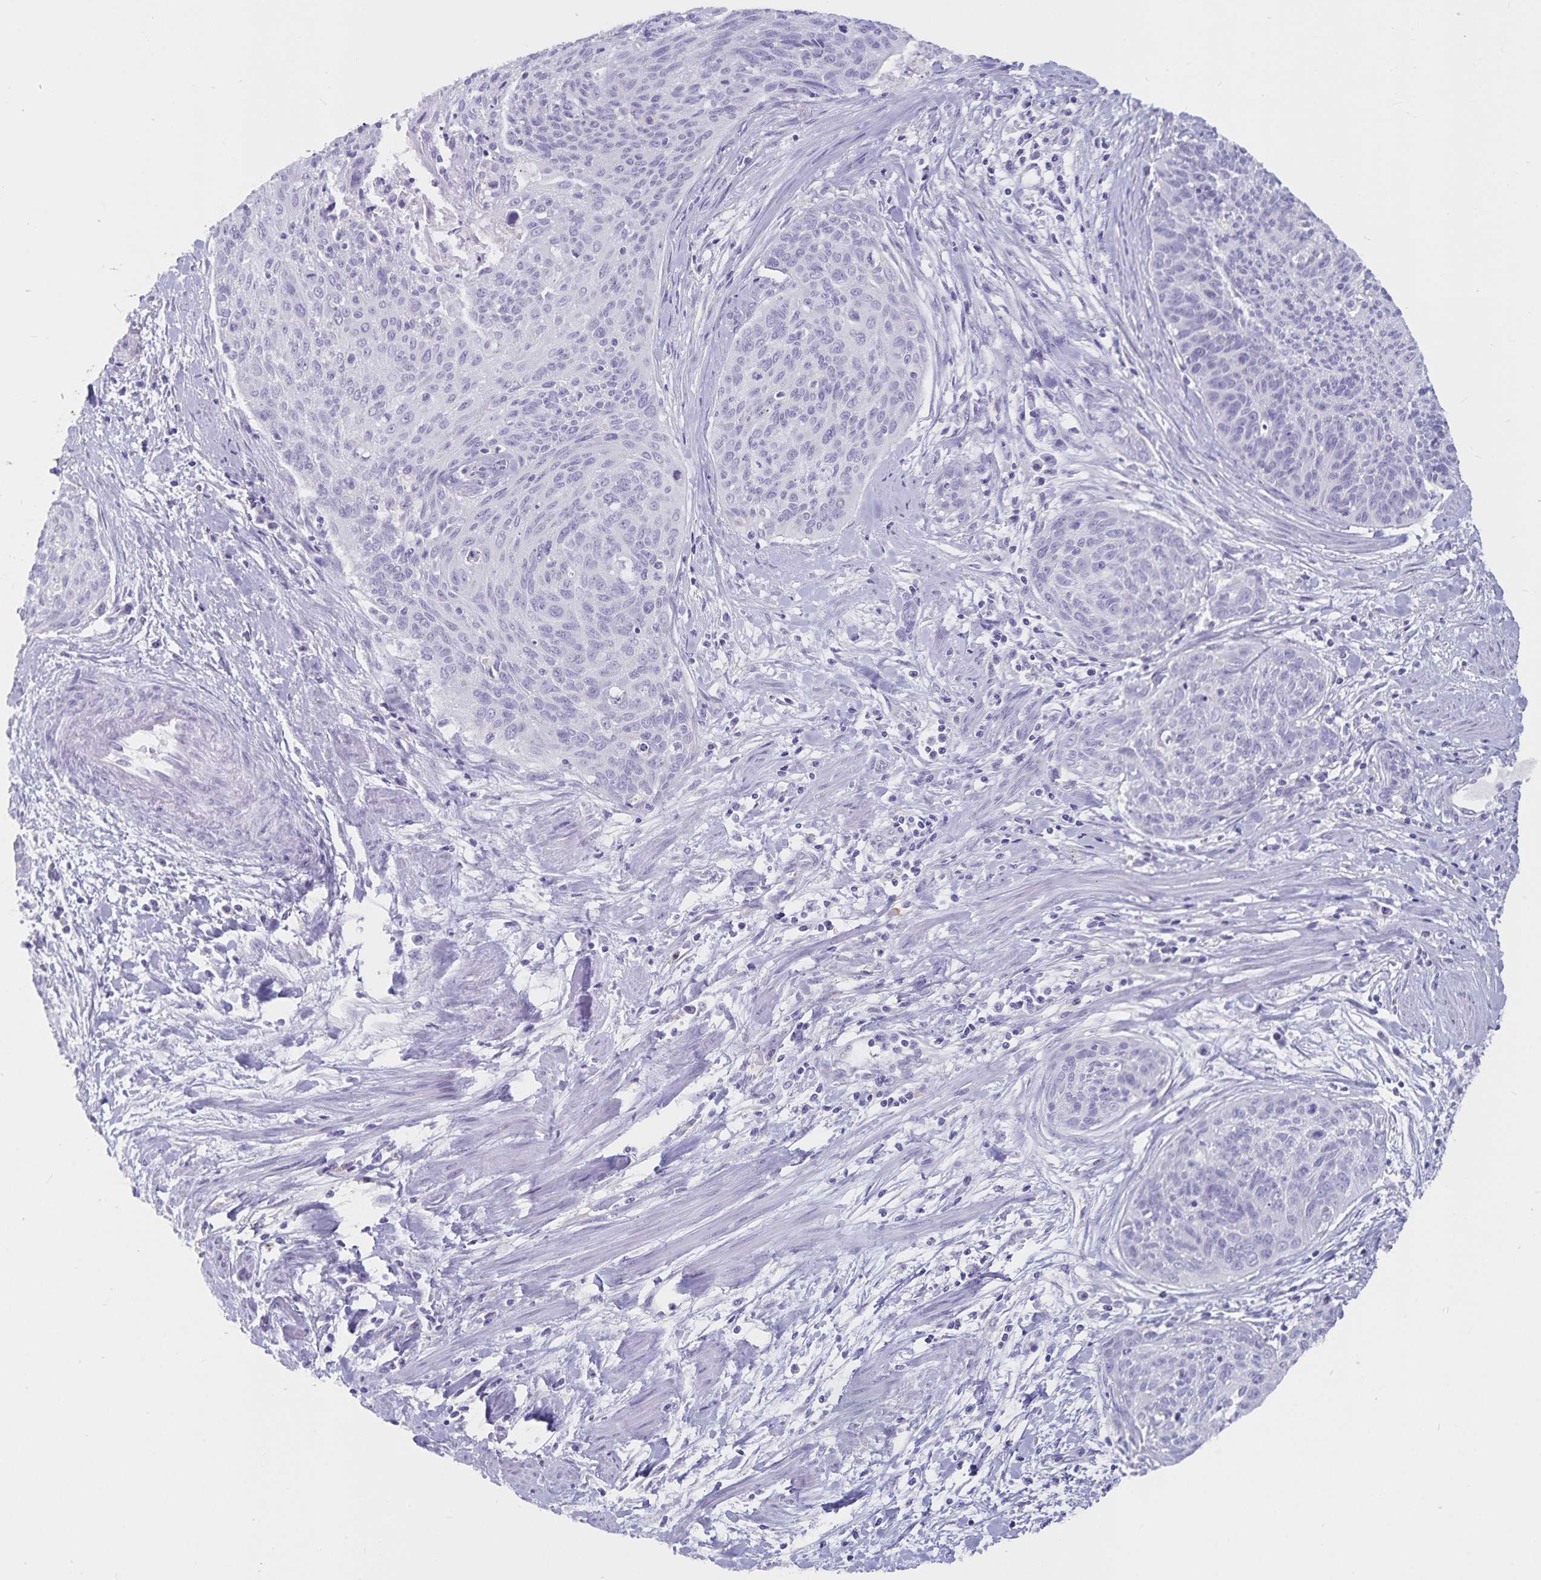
{"staining": {"intensity": "negative", "quantity": "none", "location": "none"}, "tissue": "cervical cancer", "cell_type": "Tumor cells", "image_type": "cancer", "snomed": [{"axis": "morphology", "description": "Squamous cell carcinoma, NOS"}, {"axis": "topography", "description": "Cervix"}], "caption": "The image reveals no staining of tumor cells in squamous cell carcinoma (cervical).", "gene": "PLAC1", "patient": {"sex": "female", "age": 55}}